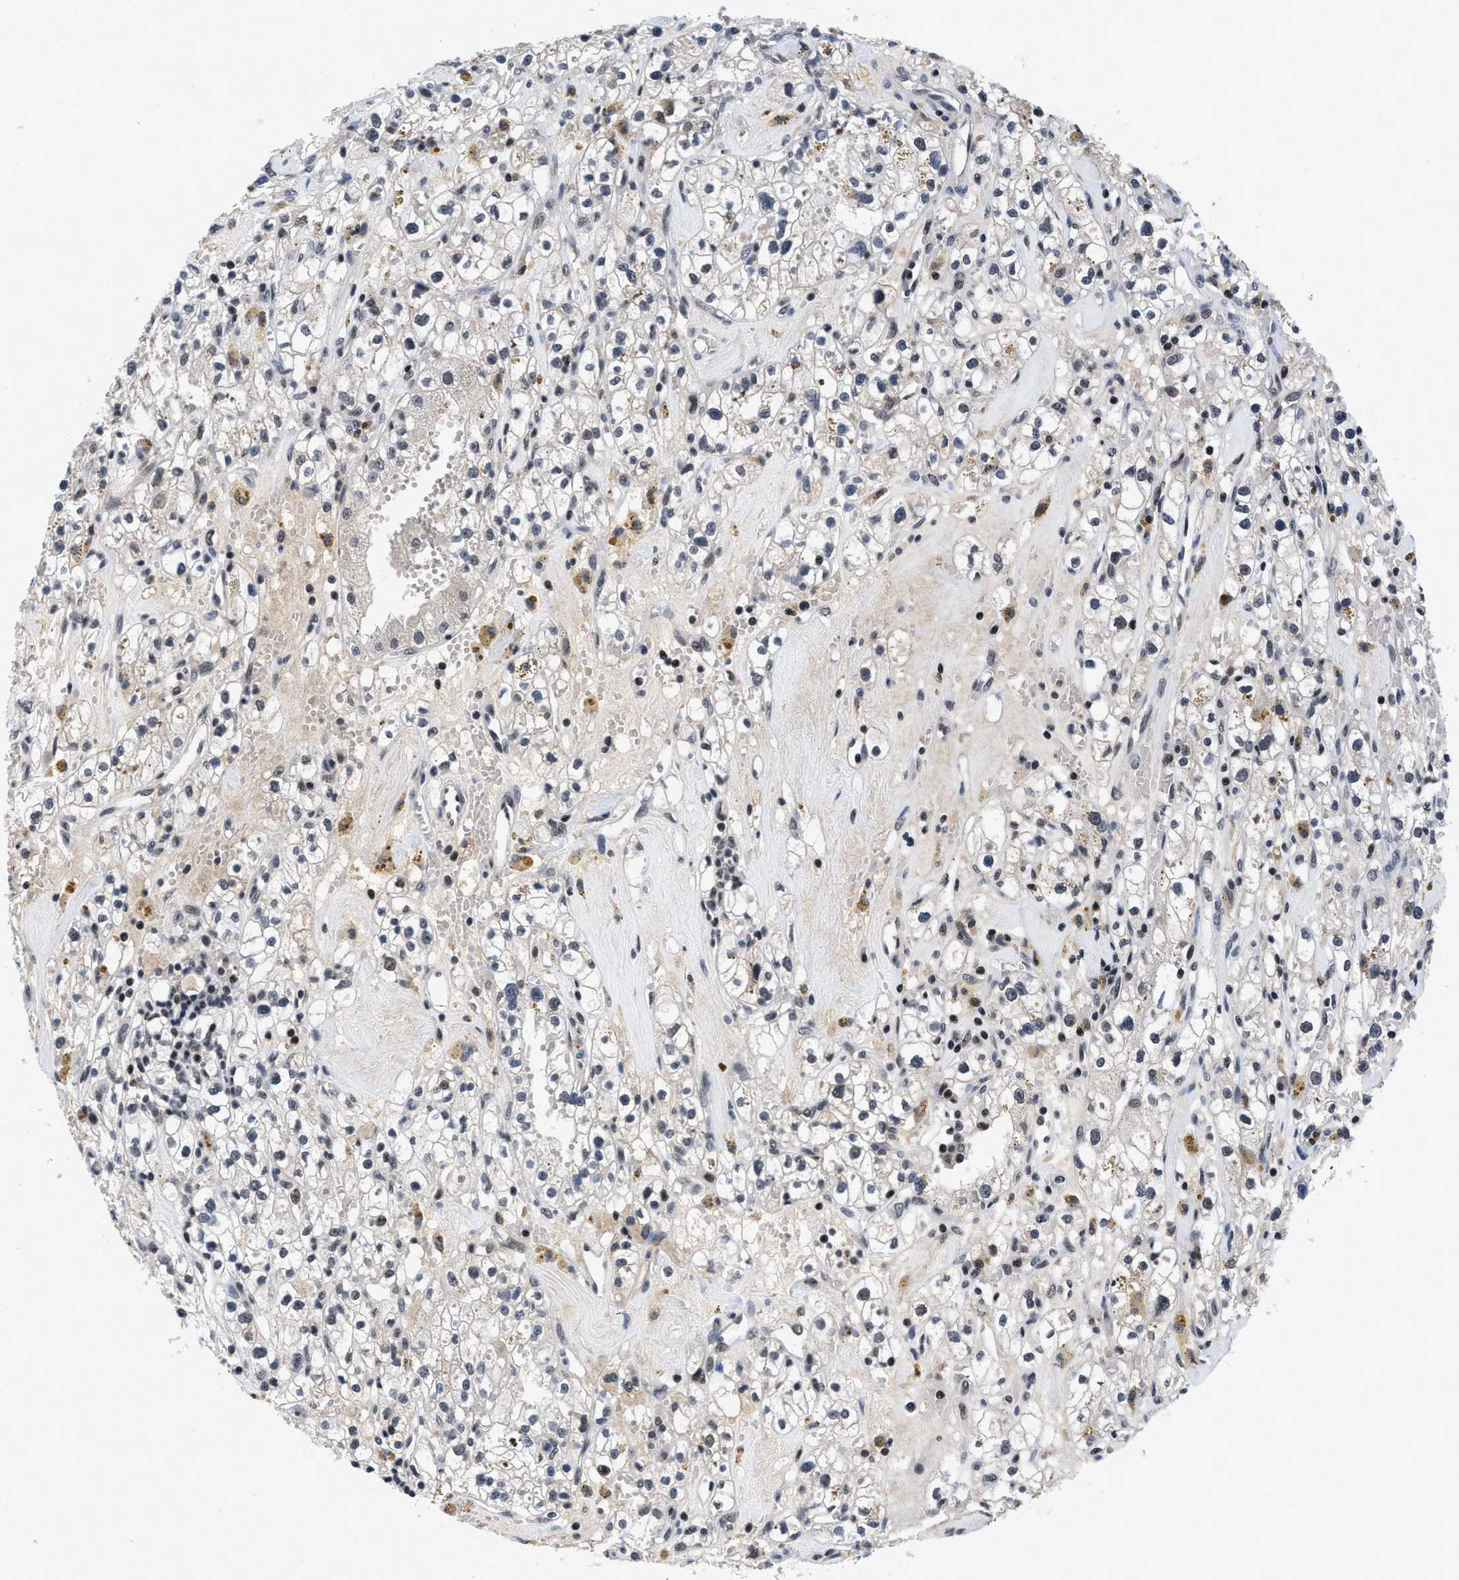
{"staining": {"intensity": "negative", "quantity": "none", "location": "none"}, "tissue": "renal cancer", "cell_type": "Tumor cells", "image_type": "cancer", "snomed": [{"axis": "morphology", "description": "Adenocarcinoma, NOS"}, {"axis": "topography", "description": "Kidney"}], "caption": "DAB (3,3'-diaminobenzidine) immunohistochemical staining of human adenocarcinoma (renal) reveals no significant positivity in tumor cells.", "gene": "WDR81", "patient": {"sex": "male", "age": 56}}